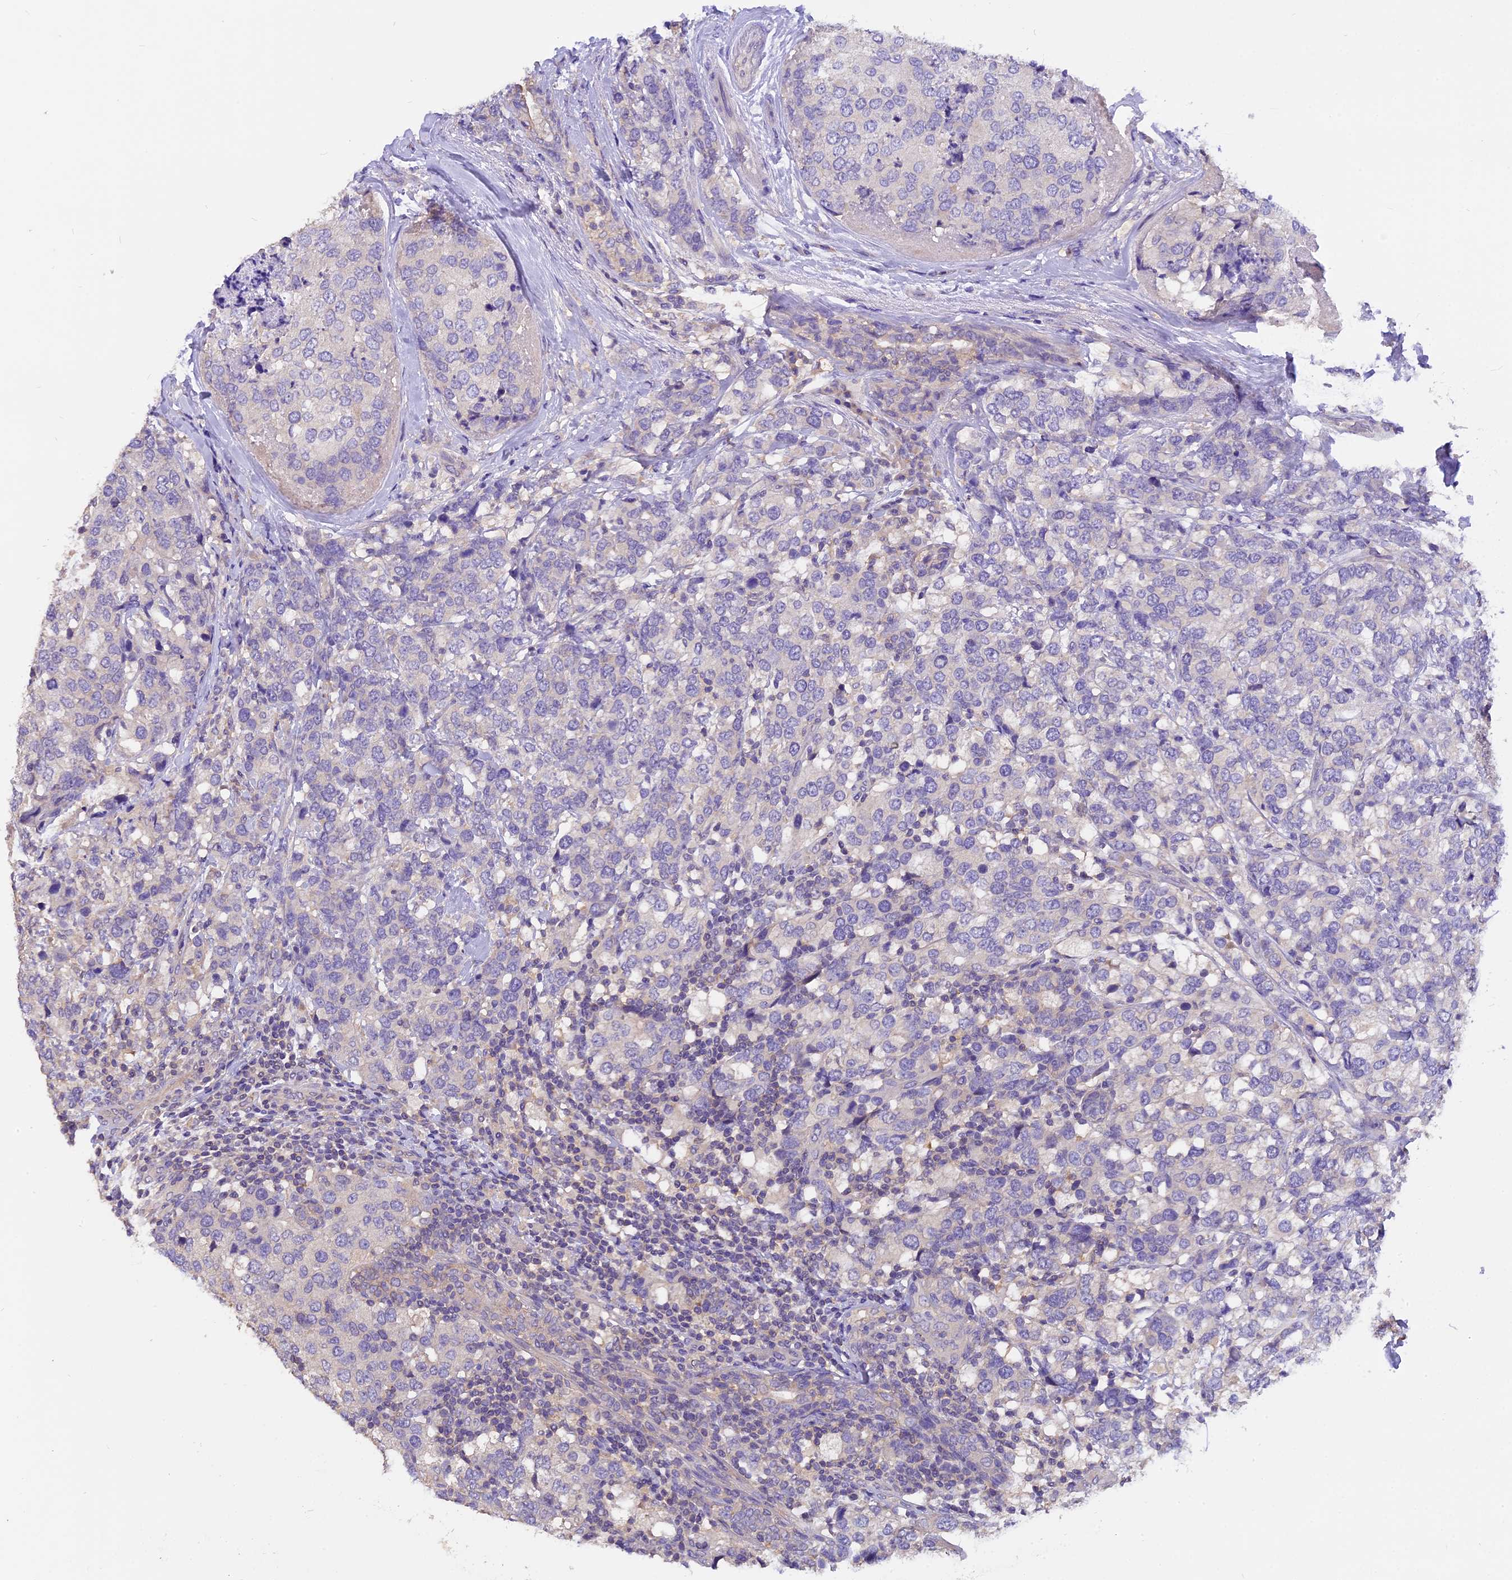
{"staining": {"intensity": "negative", "quantity": "none", "location": "none"}, "tissue": "breast cancer", "cell_type": "Tumor cells", "image_type": "cancer", "snomed": [{"axis": "morphology", "description": "Lobular carcinoma"}, {"axis": "topography", "description": "Breast"}], "caption": "Protein analysis of breast cancer (lobular carcinoma) shows no significant staining in tumor cells.", "gene": "AP3B2", "patient": {"sex": "female", "age": 59}}